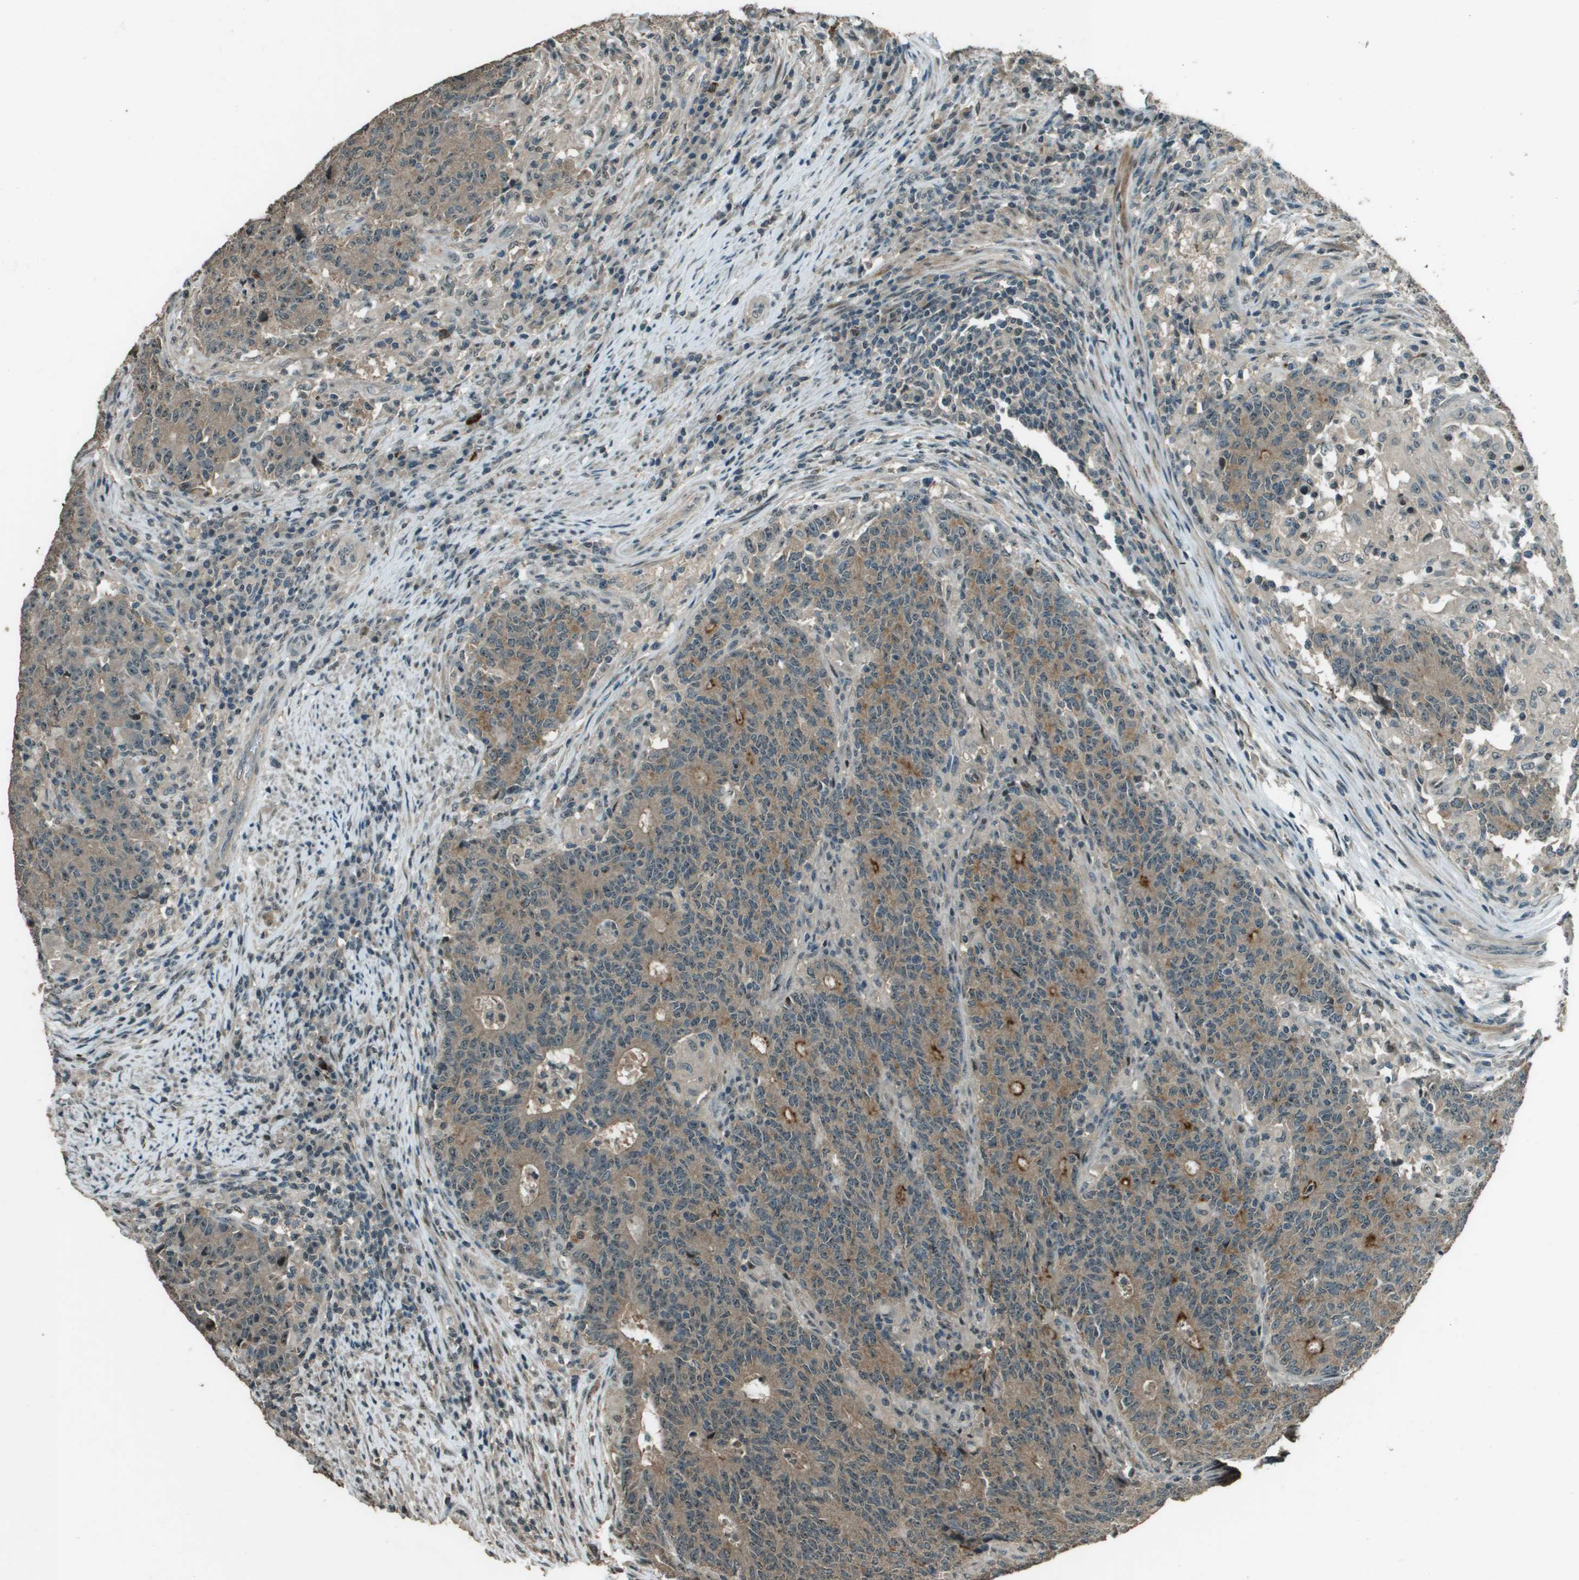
{"staining": {"intensity": "weak", "quantity": ">75%", "location": "cytoplasmic/membranous"}, "tissue": "colorectal cancer", "cell_type": "Tumor cells", "image_type": "cancer", "snomed": [{"axis": "morphology", "description": "Normal tissue, NOS"}, {"axis": "morphology", "description": "Adenocarcinoma, NOS"}, {"axis": "topography", "description": "Colon"}], "caption": "An image of human colorectal cancer stained for a protein demonstrates weak cytoplasmic/membranous brown staining in tumor cells. (IHC, brightfield microscopy, high magnification).", "gene": "SDC3", "patient": {"sex": "female", "age": 75}}